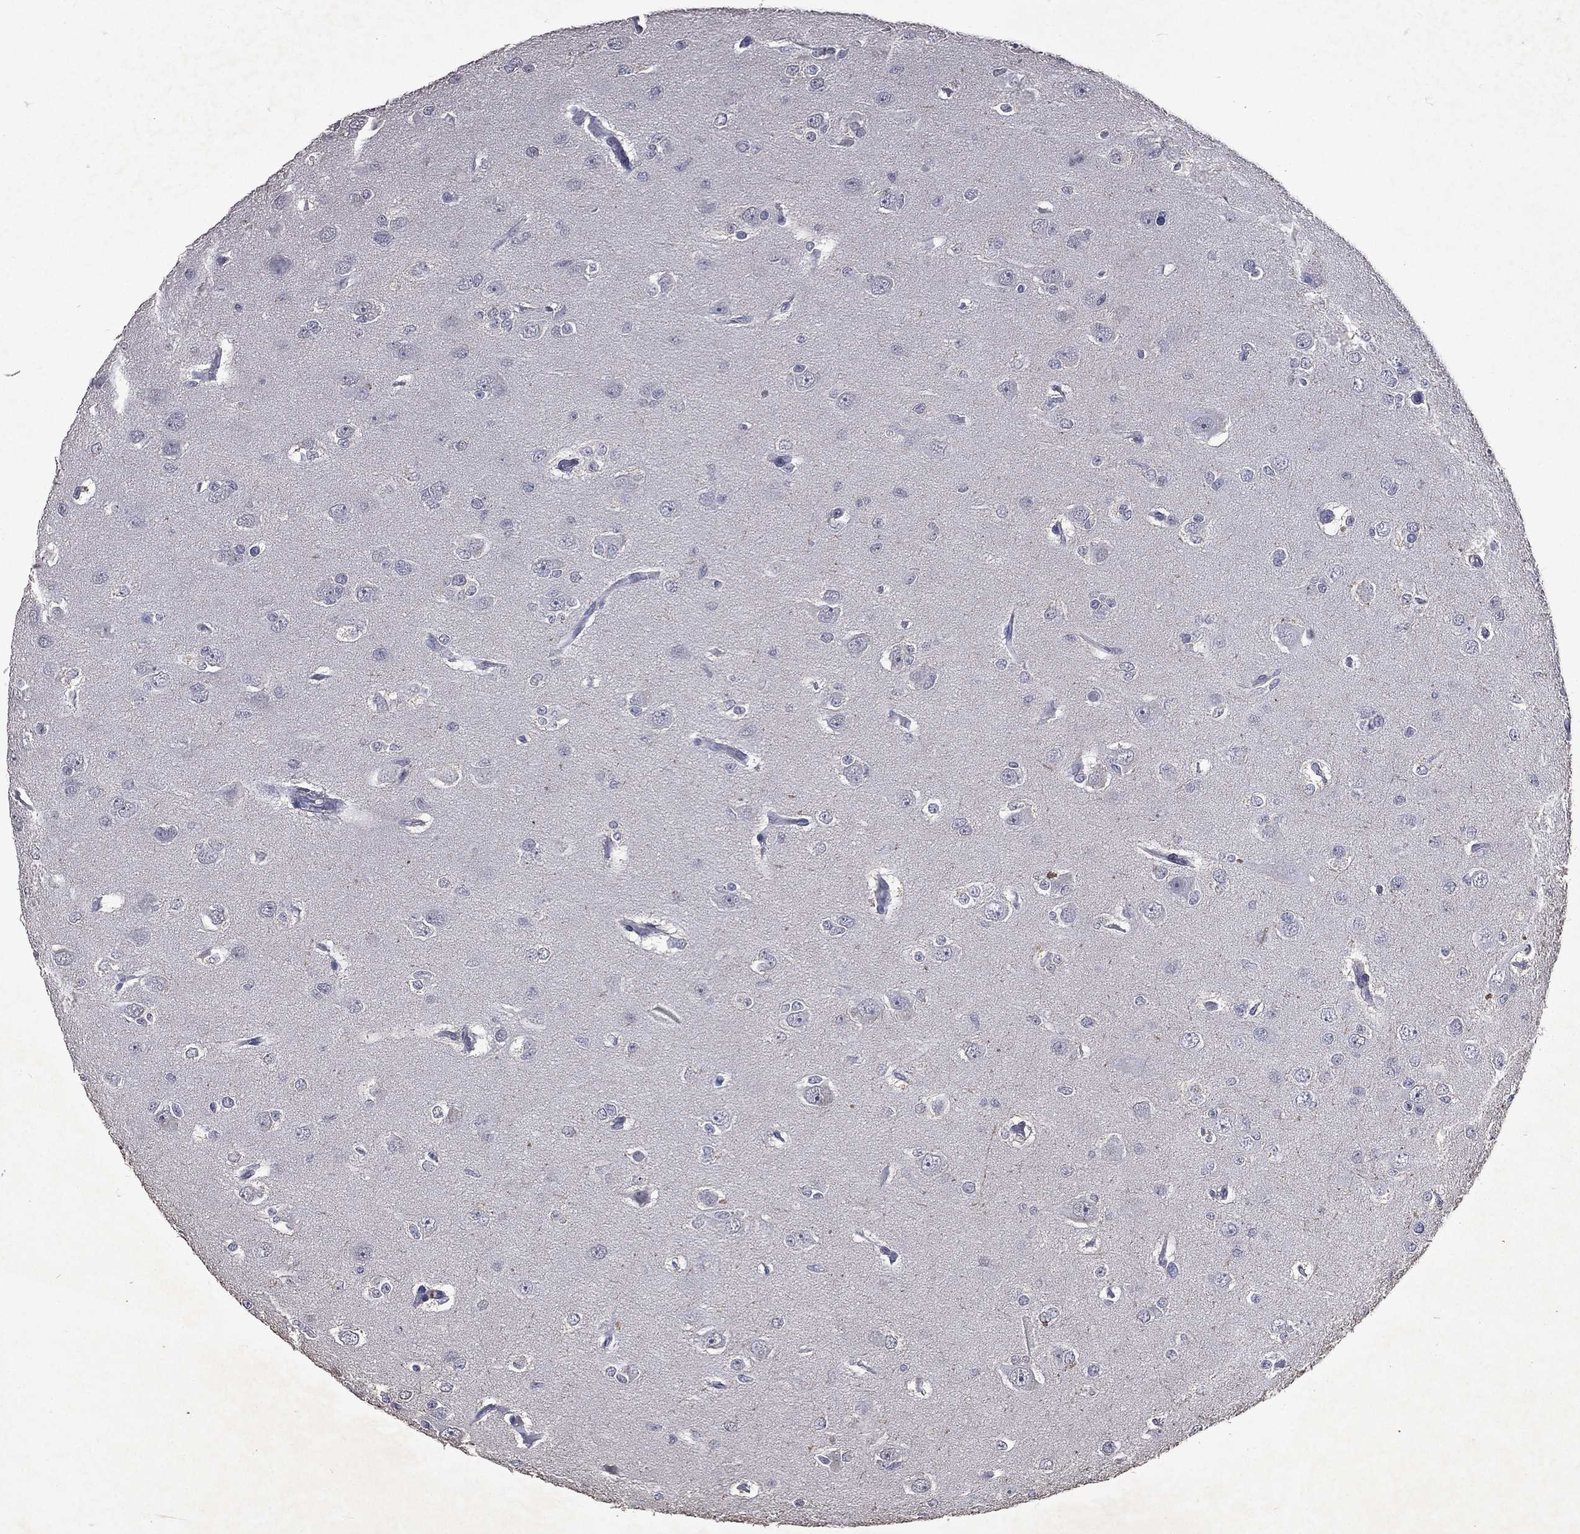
{"staining": {"intensity": "negative", "quantity": "none", "location": "none"}, "tissue": "glioma", "cell_type": "Tumor cells", "image_type": "cancer", "snomed": [{"axis": "morphology", "description": "Glioma, malignant, Low grade"}, {"axis": "topography", "description": "Brain"}], "caption": "This micrograph is of glioma stained with IHC to label a protein in brown with the nuclei are counter-stained blue. There is no positivity in tumor cells.", "gene": "SLC34A2", "patient": {"sex": "male", "age": 27}}